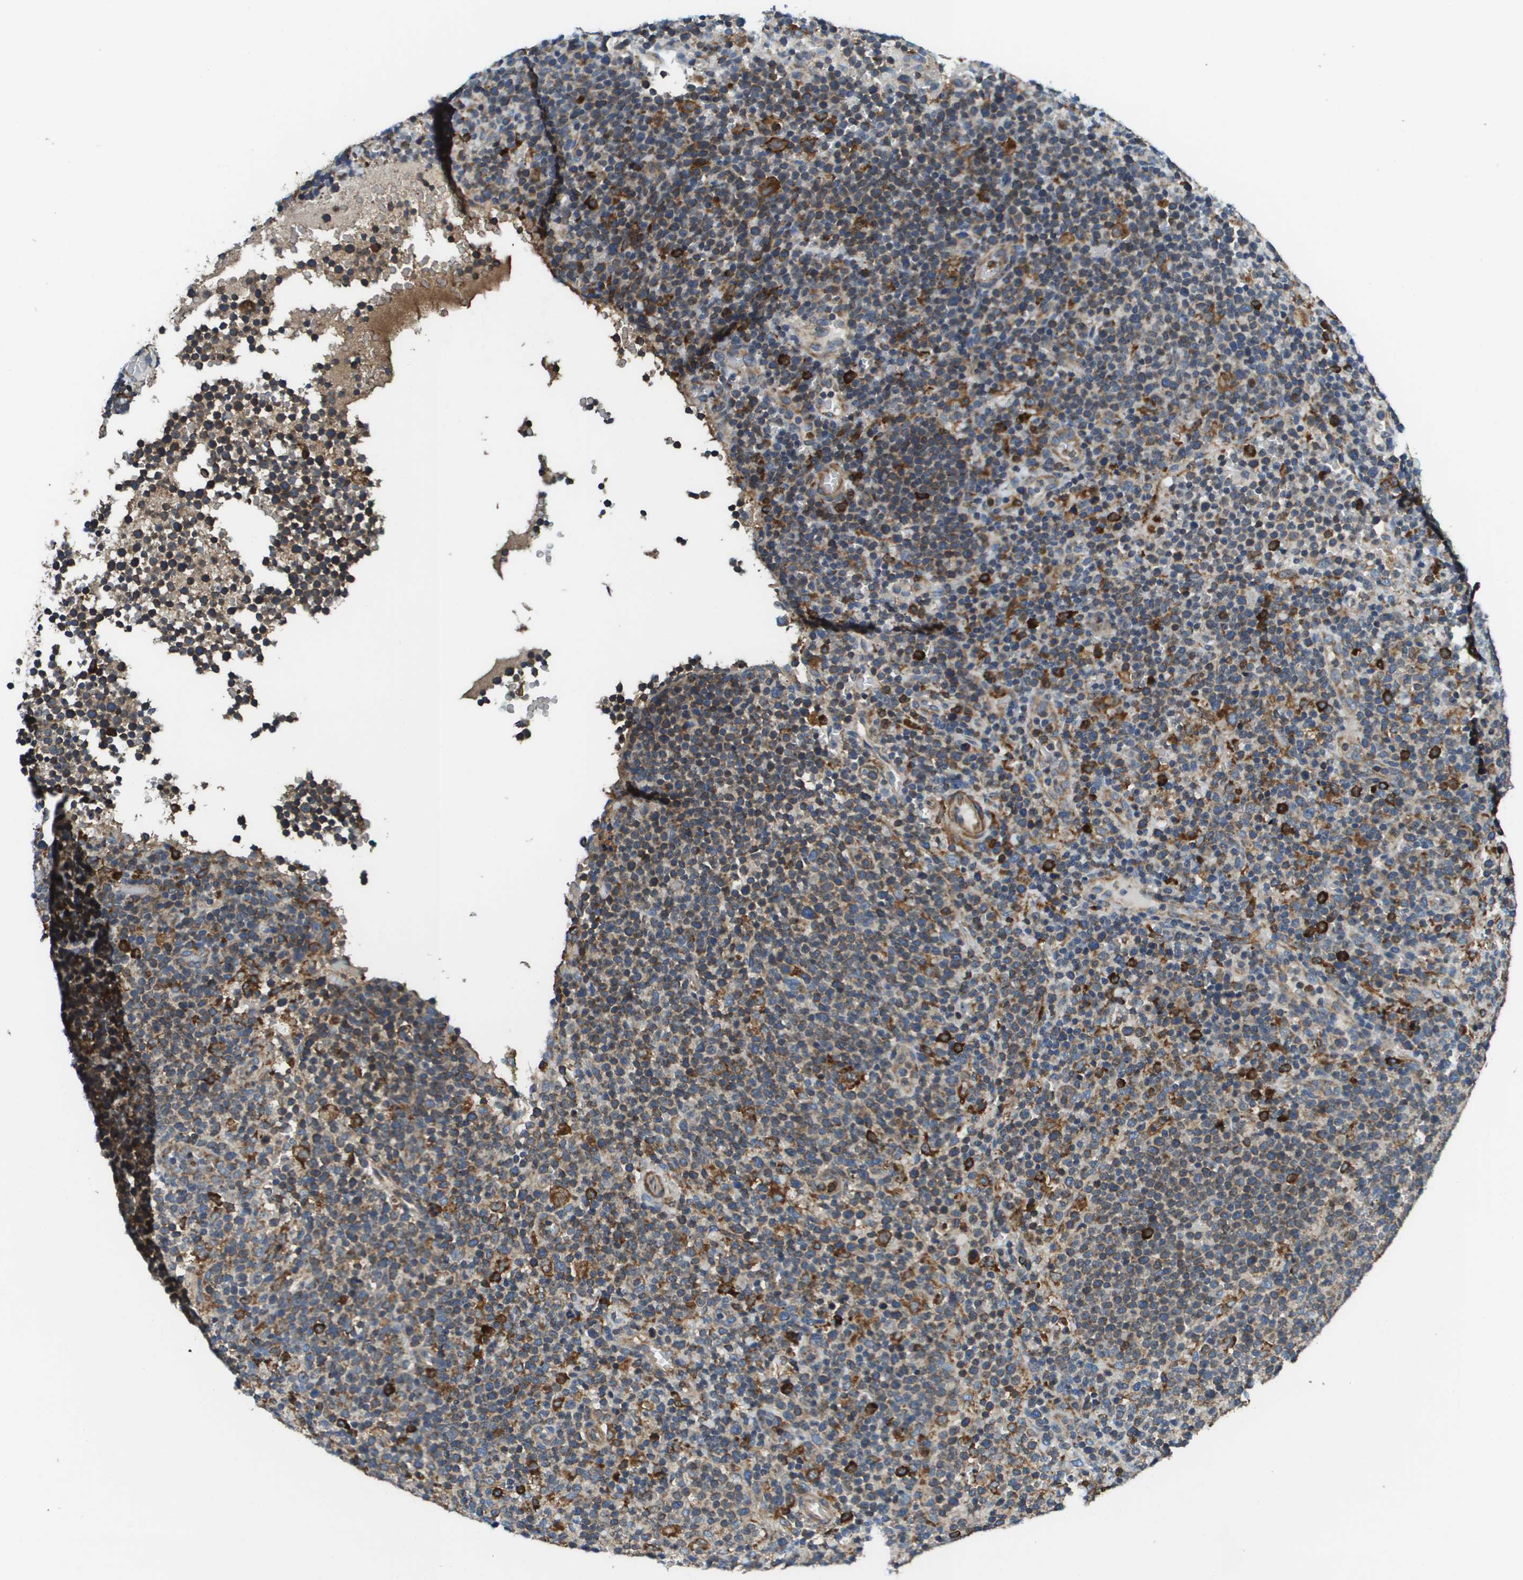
{"staining": {"intensity": "moderate", "quantity": "25%-75%", "location": "cytoplasmic/membranous"}, "tissue": "lymphoma", "cell_type": "Tumor cells", "image_type": "cancer", "snomed": [{"axis": "morphology", "description": "Malignant lymphoma, non-Hodgkin's type, High grade"}, {"axis": "topography", "description": "Lymph node"}], "caption": "Immunohistochemical staining of human lymphoma shows moderate cytoplasmic/membranous protein positivity in about 25%-75% of tumor cells.", "gene": "CNPY3", "patient": {"sex": "male", "age": 61}}